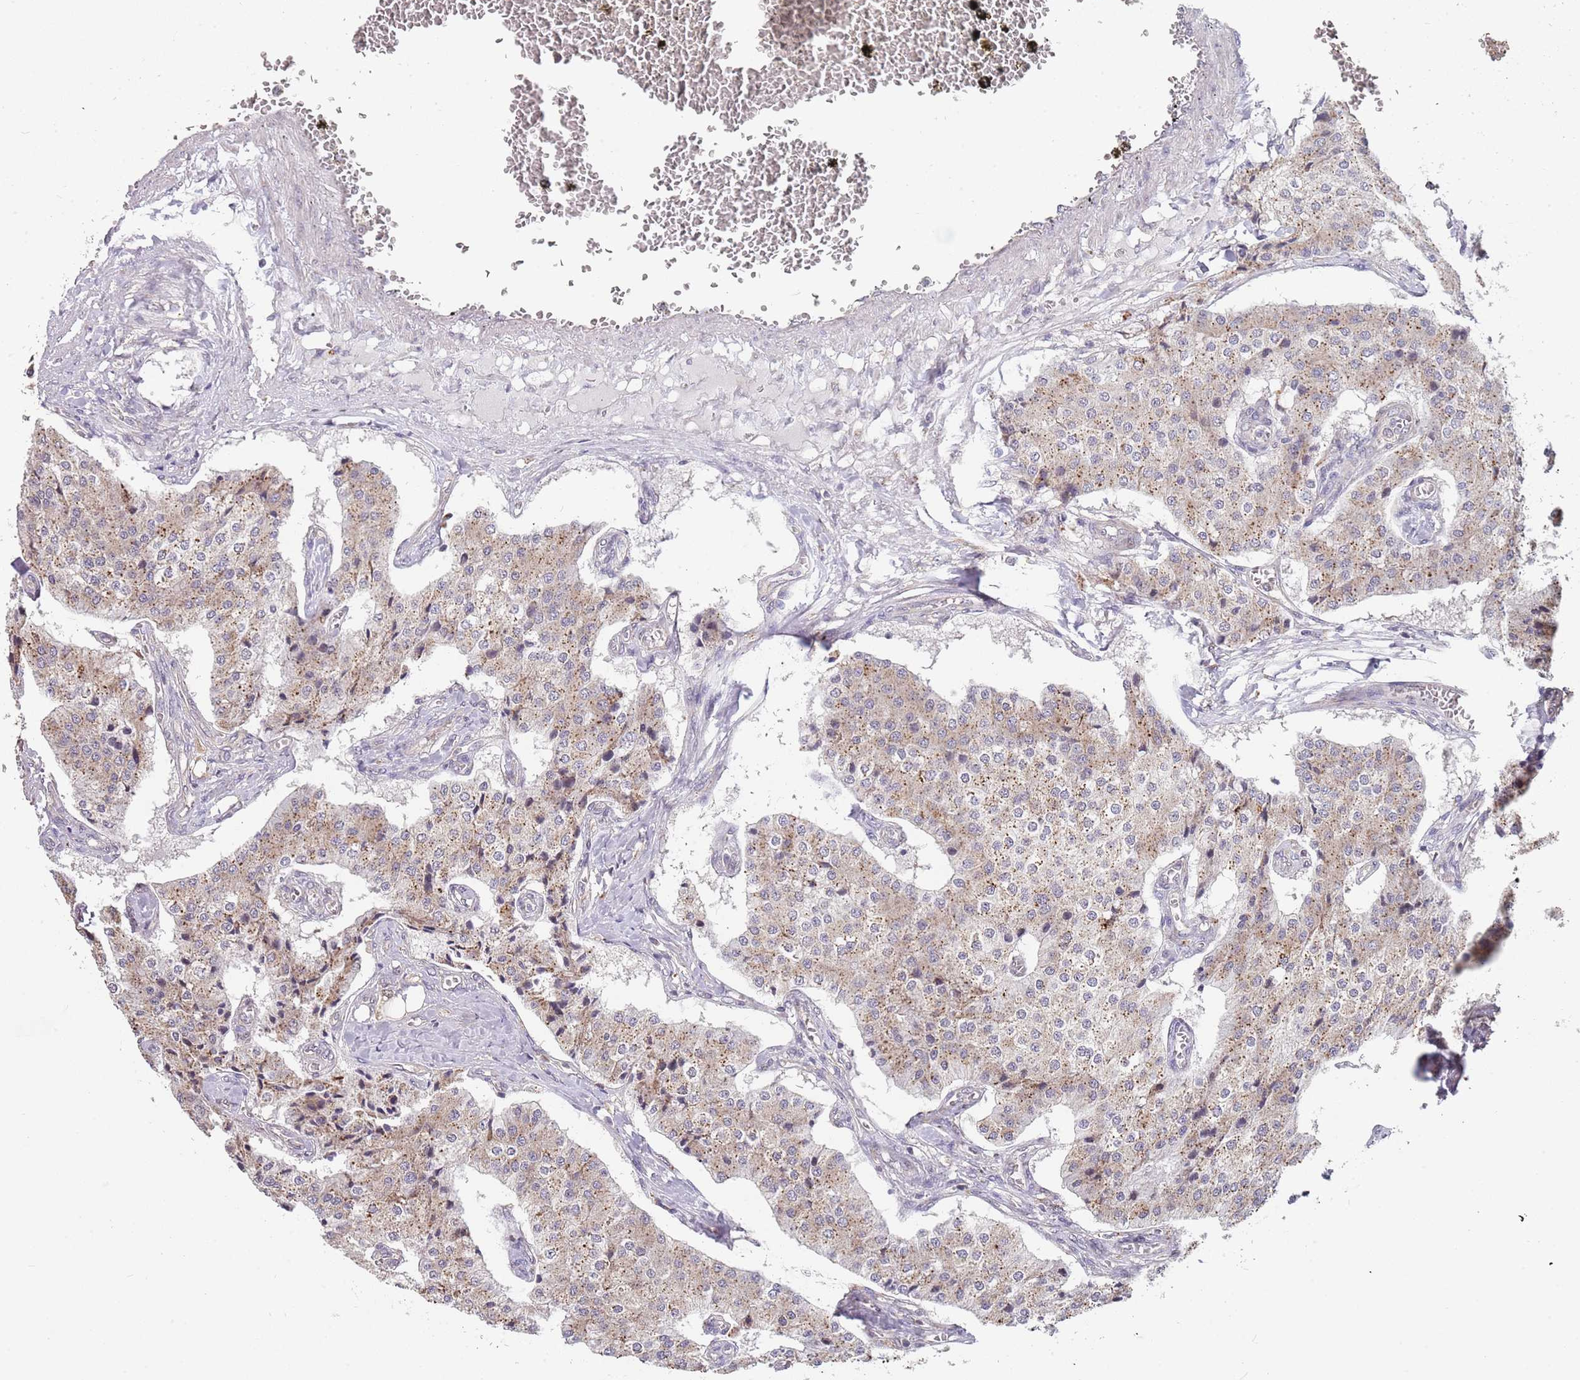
{"staining": {"intensity": "weak", "quantity": "25%-75%", "location": "cytoplasmic/membranous"}, "tissue": "carcinoid", "cell_type": "Tumor cells", "image_type": "cancer", "snomed": [{"axis": "morphology", "description": "Carcinoid, malignant, NOS"}, {"axis": "topography", "description": "Colon"}], "caption": "Human carcinoid (malignant) stained with a protein marker demonstrates weak staining in tumor cells.", "gene": "TMEM64", "patient": {"sex": "female", "age": 52}}